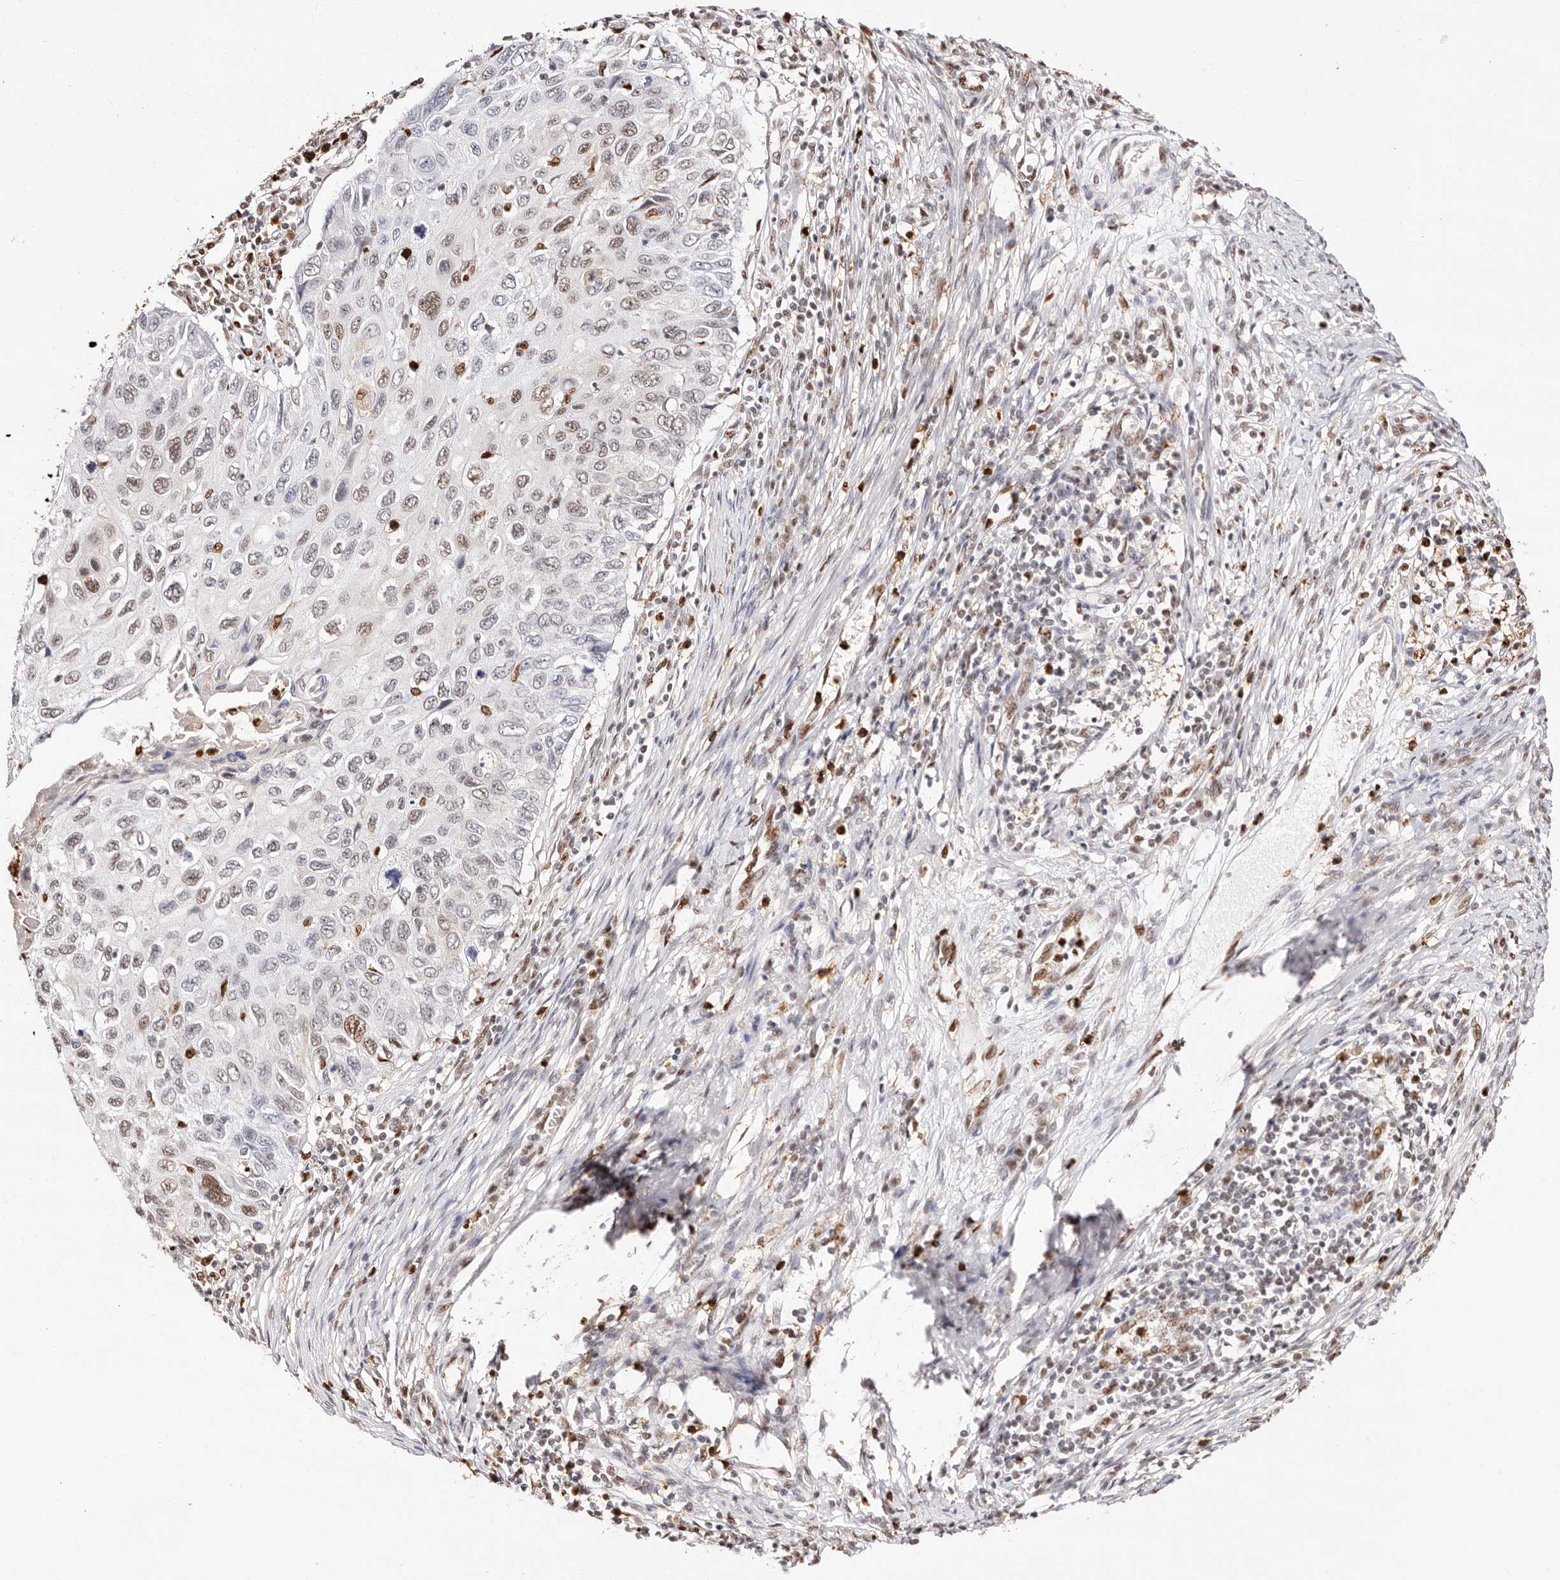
{"staining": {"intensity": "moderate", "quantity": "25%-75%", "location": "nuclear"}, "tissue": "cervical cancer", "cell_type": "Tumor cells", "image_type": "cancer", "snomed": [{"axis": "morphology", "description": "Squamous cell carcinoma, NOS"}, {"axis": "topography", "description": "Cervix"}], "caption": "Protein staining of cervical cancer tissue displays moderate nuclear expression in about 25%-75% of tumor cells.", "gene": "TKT", "patient": {"sex": "female", "age": 70}}